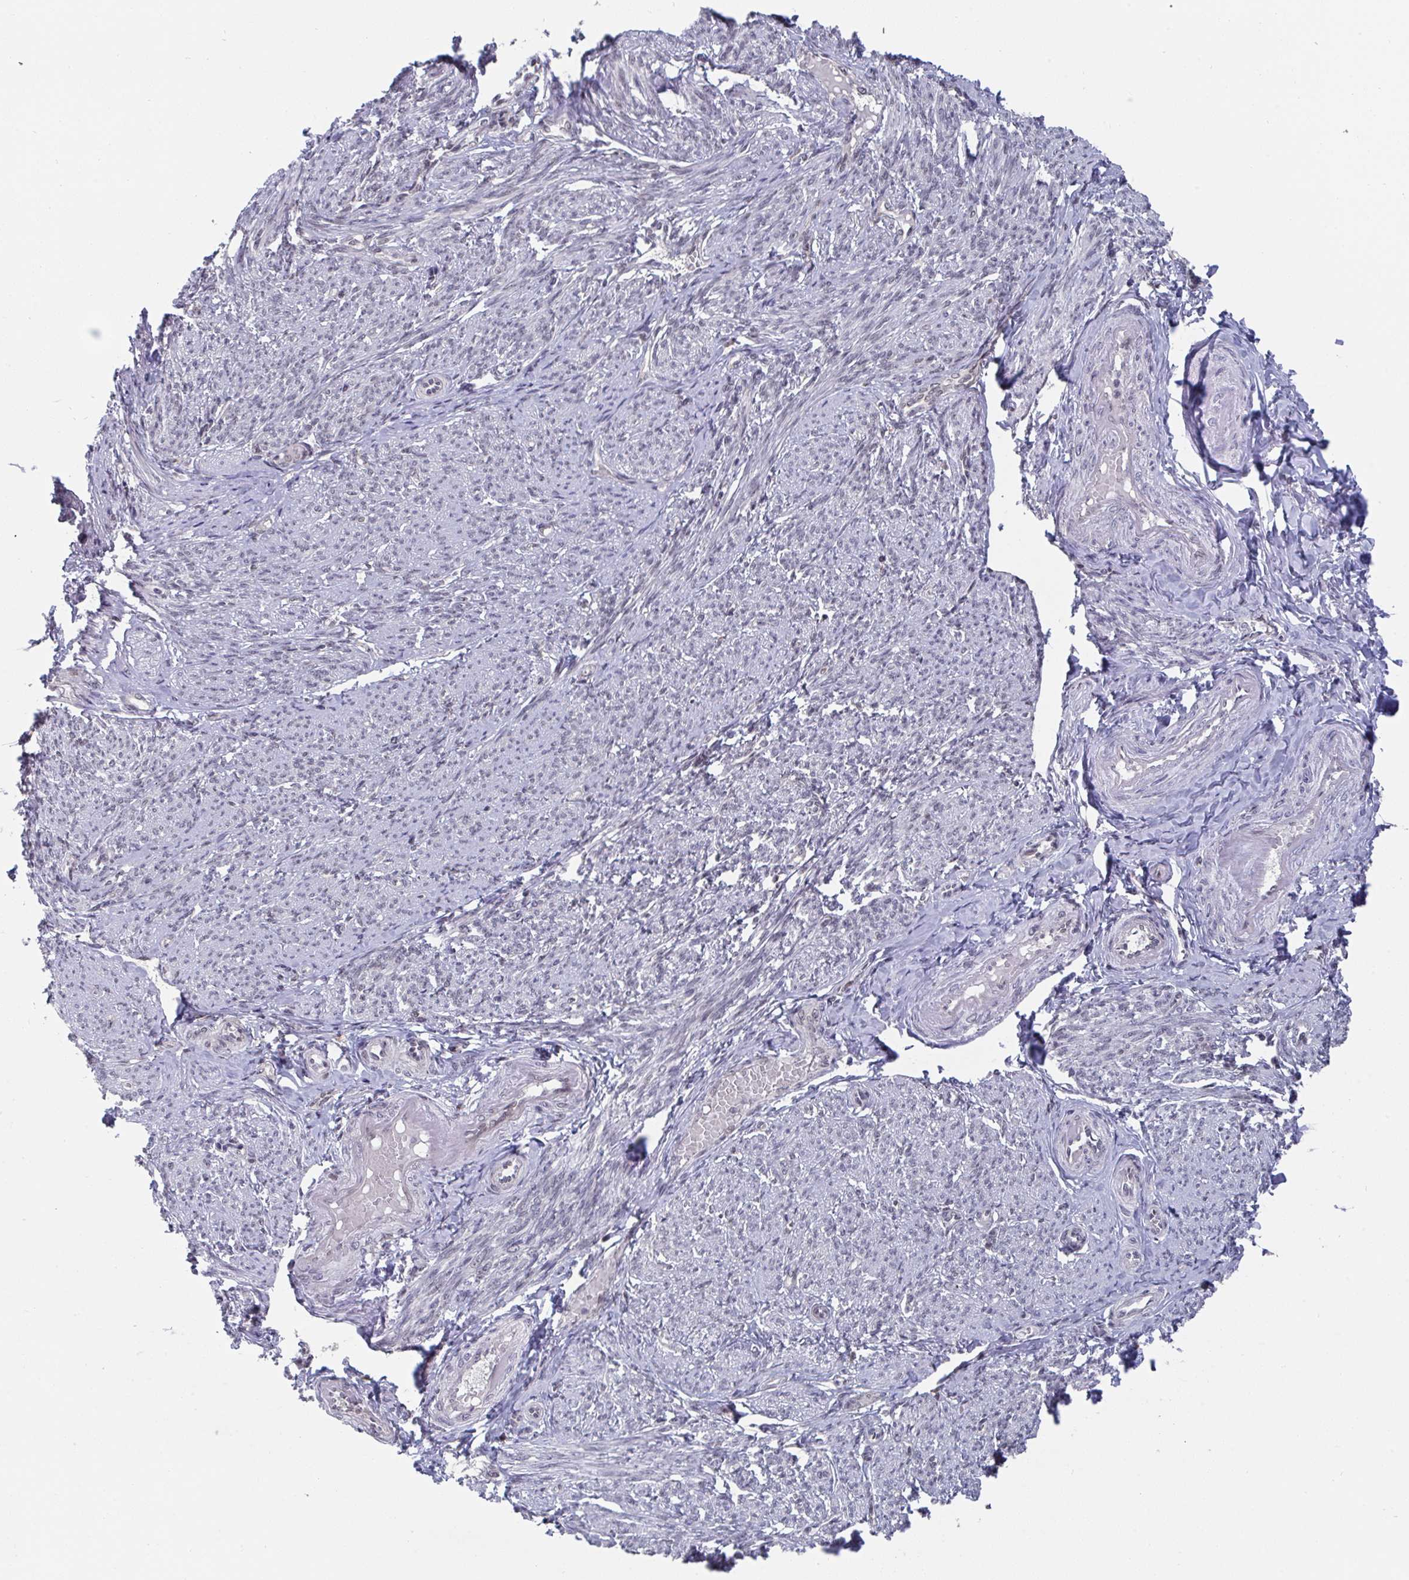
{"staining": {"intensity": "weak", "quantity": "25%-75%", "location": "nuclear"}, "tissue": "smooth muscle", "cell_type": "Smooth muscle cells", "image_type": "normal", "snomed": [{"axis": "morphology", "description": "Normal tissue, NOS"}, {"axis": "topography", "description": "Smooth muscle"}], "caption": "A brown stain highlights weak nuclear staining of a protein in smooth muscle cells of benign human smooth muscle.", "gene": "JMJD1C", "patient": {"sex": "female", "age": 65}}